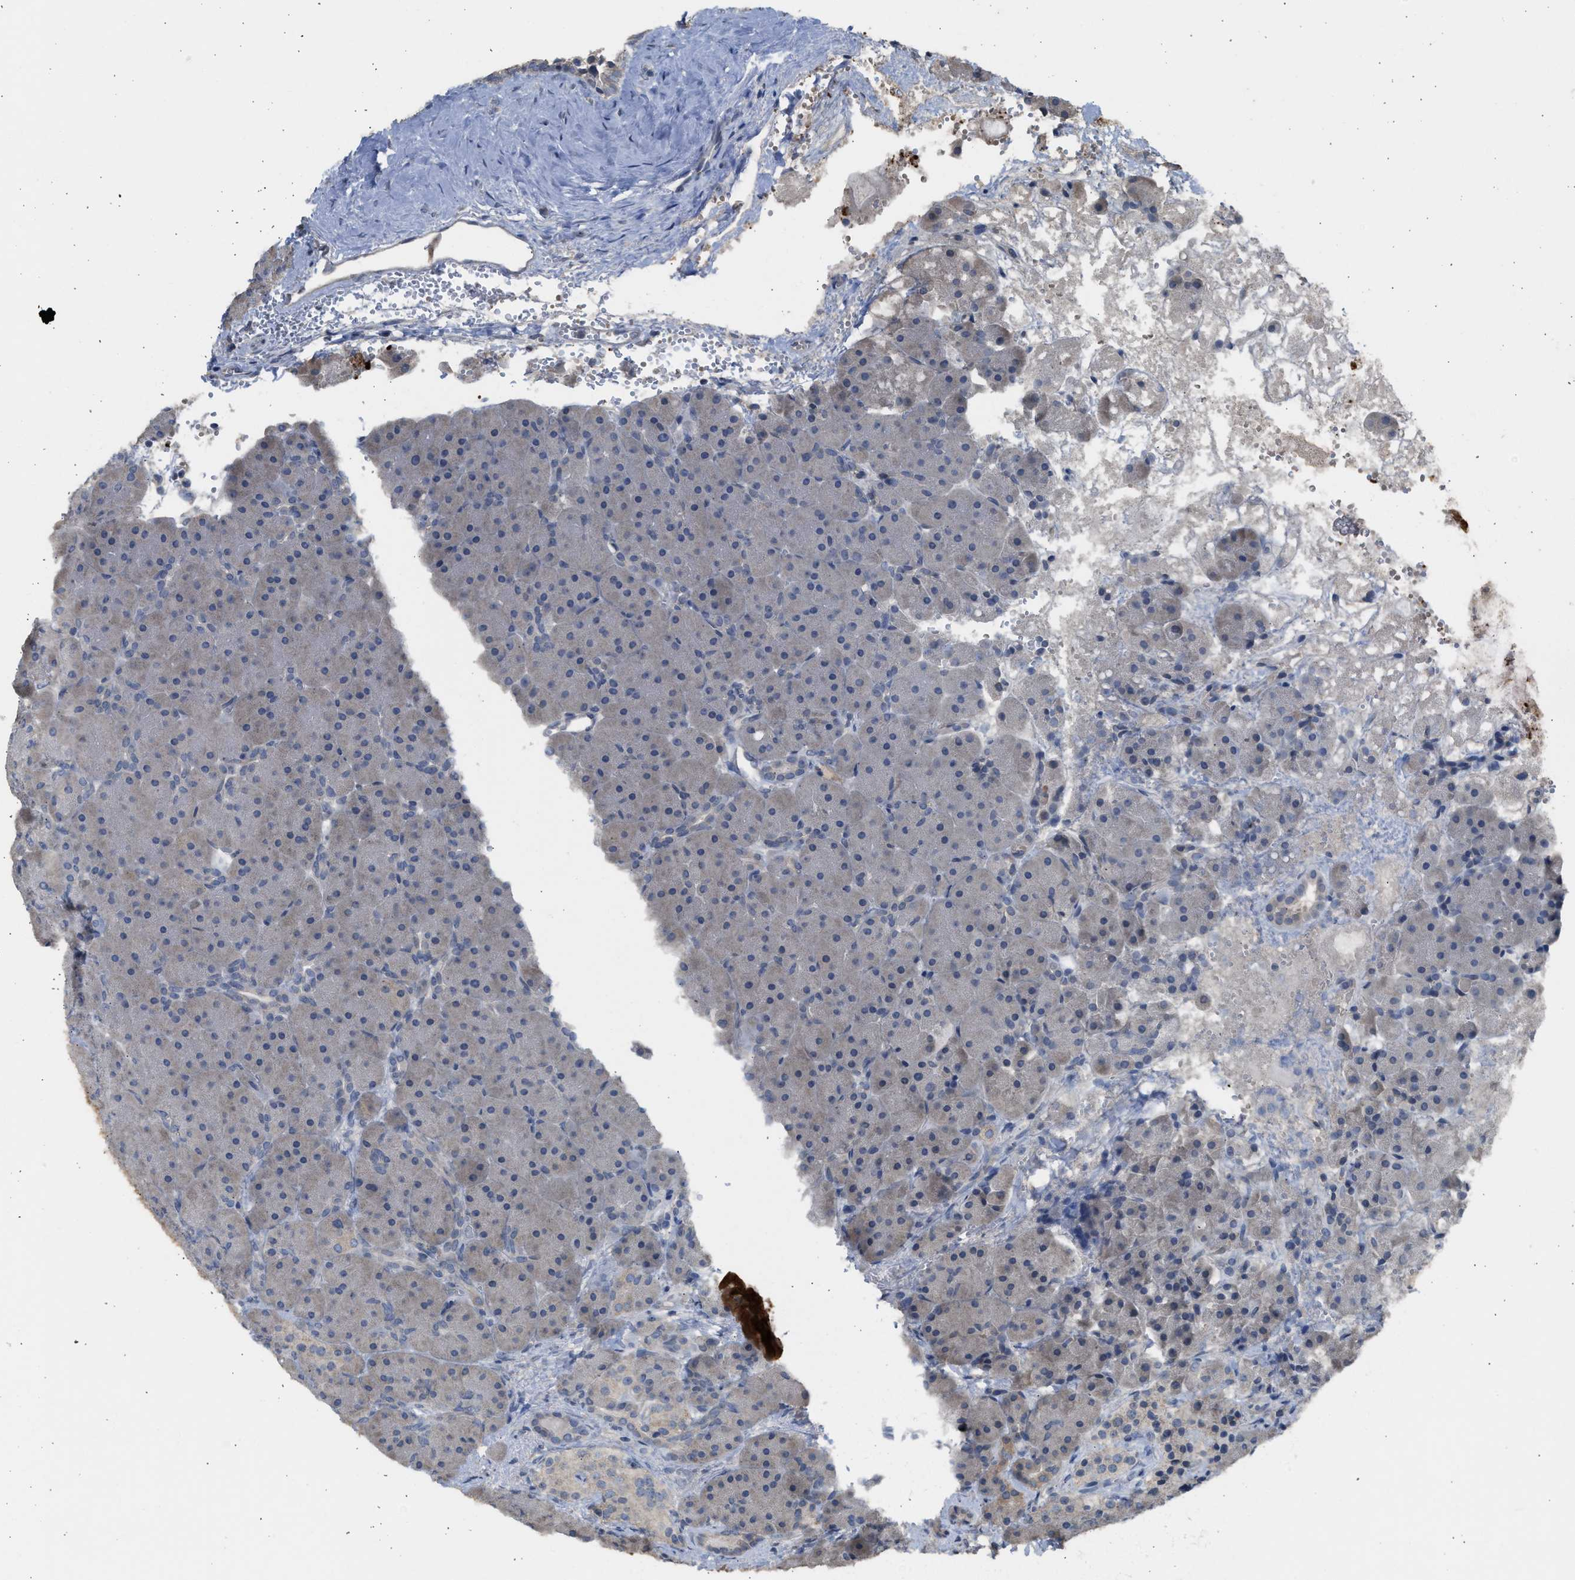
{"staining": {"intensity": "weak", "quantity": "<25%", "location": "cytoplasmic/membranous"}, "tissue": "pancreas", "cell_type": "Exocrine glandular cells", "image_type": "normal", "snomed": [{"axis": "morphology", "description": "Normal tissue, NOS"}, {"axis": "topography", "description": "Pancreas"}], "caption": "Photomicrograph shows no protein positivity in exocrine glandular cells of benign pancreas. Nuclei are stained in blue.", "gene": "SULT2A1", "patient": {"sex": "male", "age": 66}}